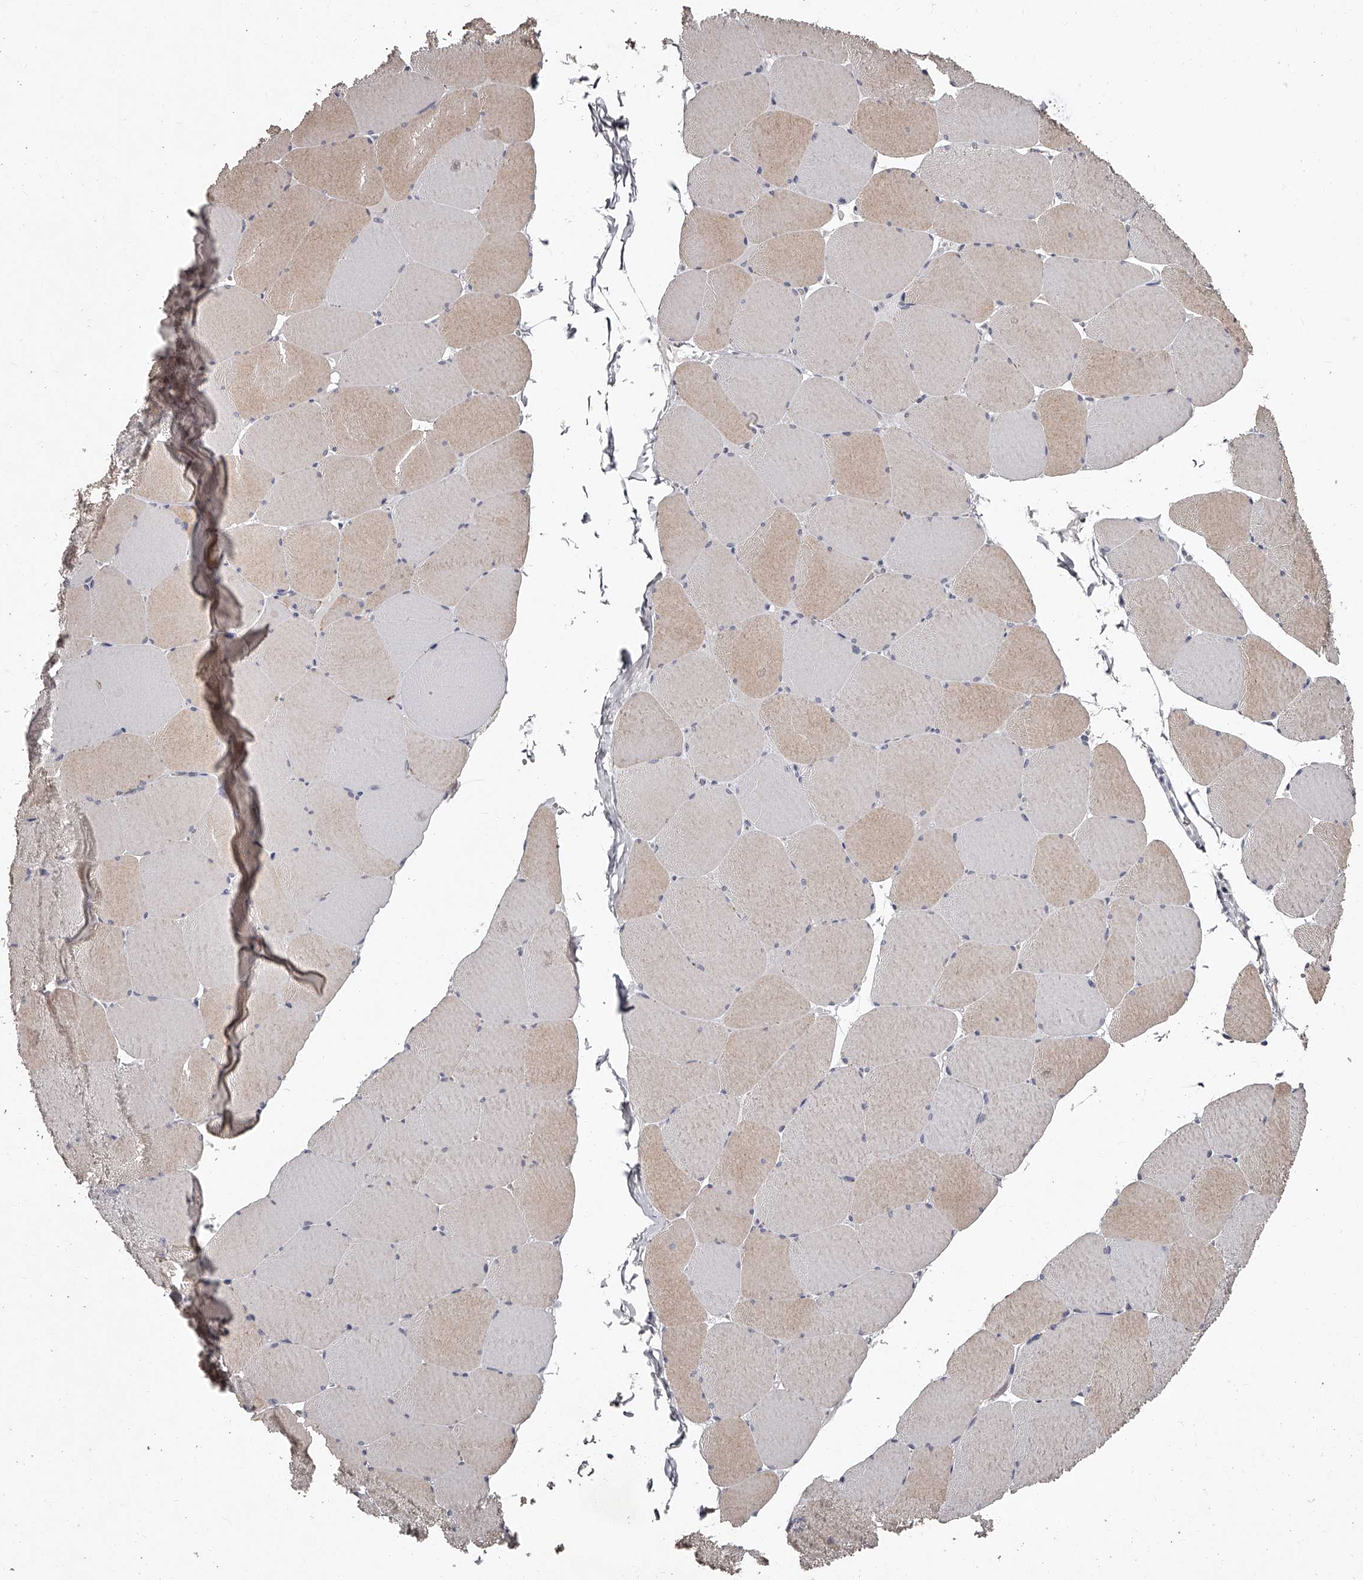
{"staining": {"intensity": "moderate", "quantity": "<25%", "location": "cytoplasmic/membranous"}, "tissue": "skeletal muscle", "cell_type": "Myocytes", "image_type": "normal", "snomed": [{"axis": "morphology", "description": "Normal tissue, NOS"}, {"axis": "topography", "description": "Skeletal muscle"}, {"axis": "topography", "description": "Head-Neck"}], "caption": "Immunohistochemistry (IHC) staining of unremarkable skeletal muscle, which reveals low levels of moderate cytoplasmic/membranous positivity in about <25% of myocytes indicating moderate cytoplasmic/membranous protein staining. The staining was performed using DAB (3,3'-diaminobenzidine) (brown) for protein detection and nuclei were counterstained in hematoxylin (blue).", "gene": "NT5DC1", "patient": {"sex": "male", "age": 66}}